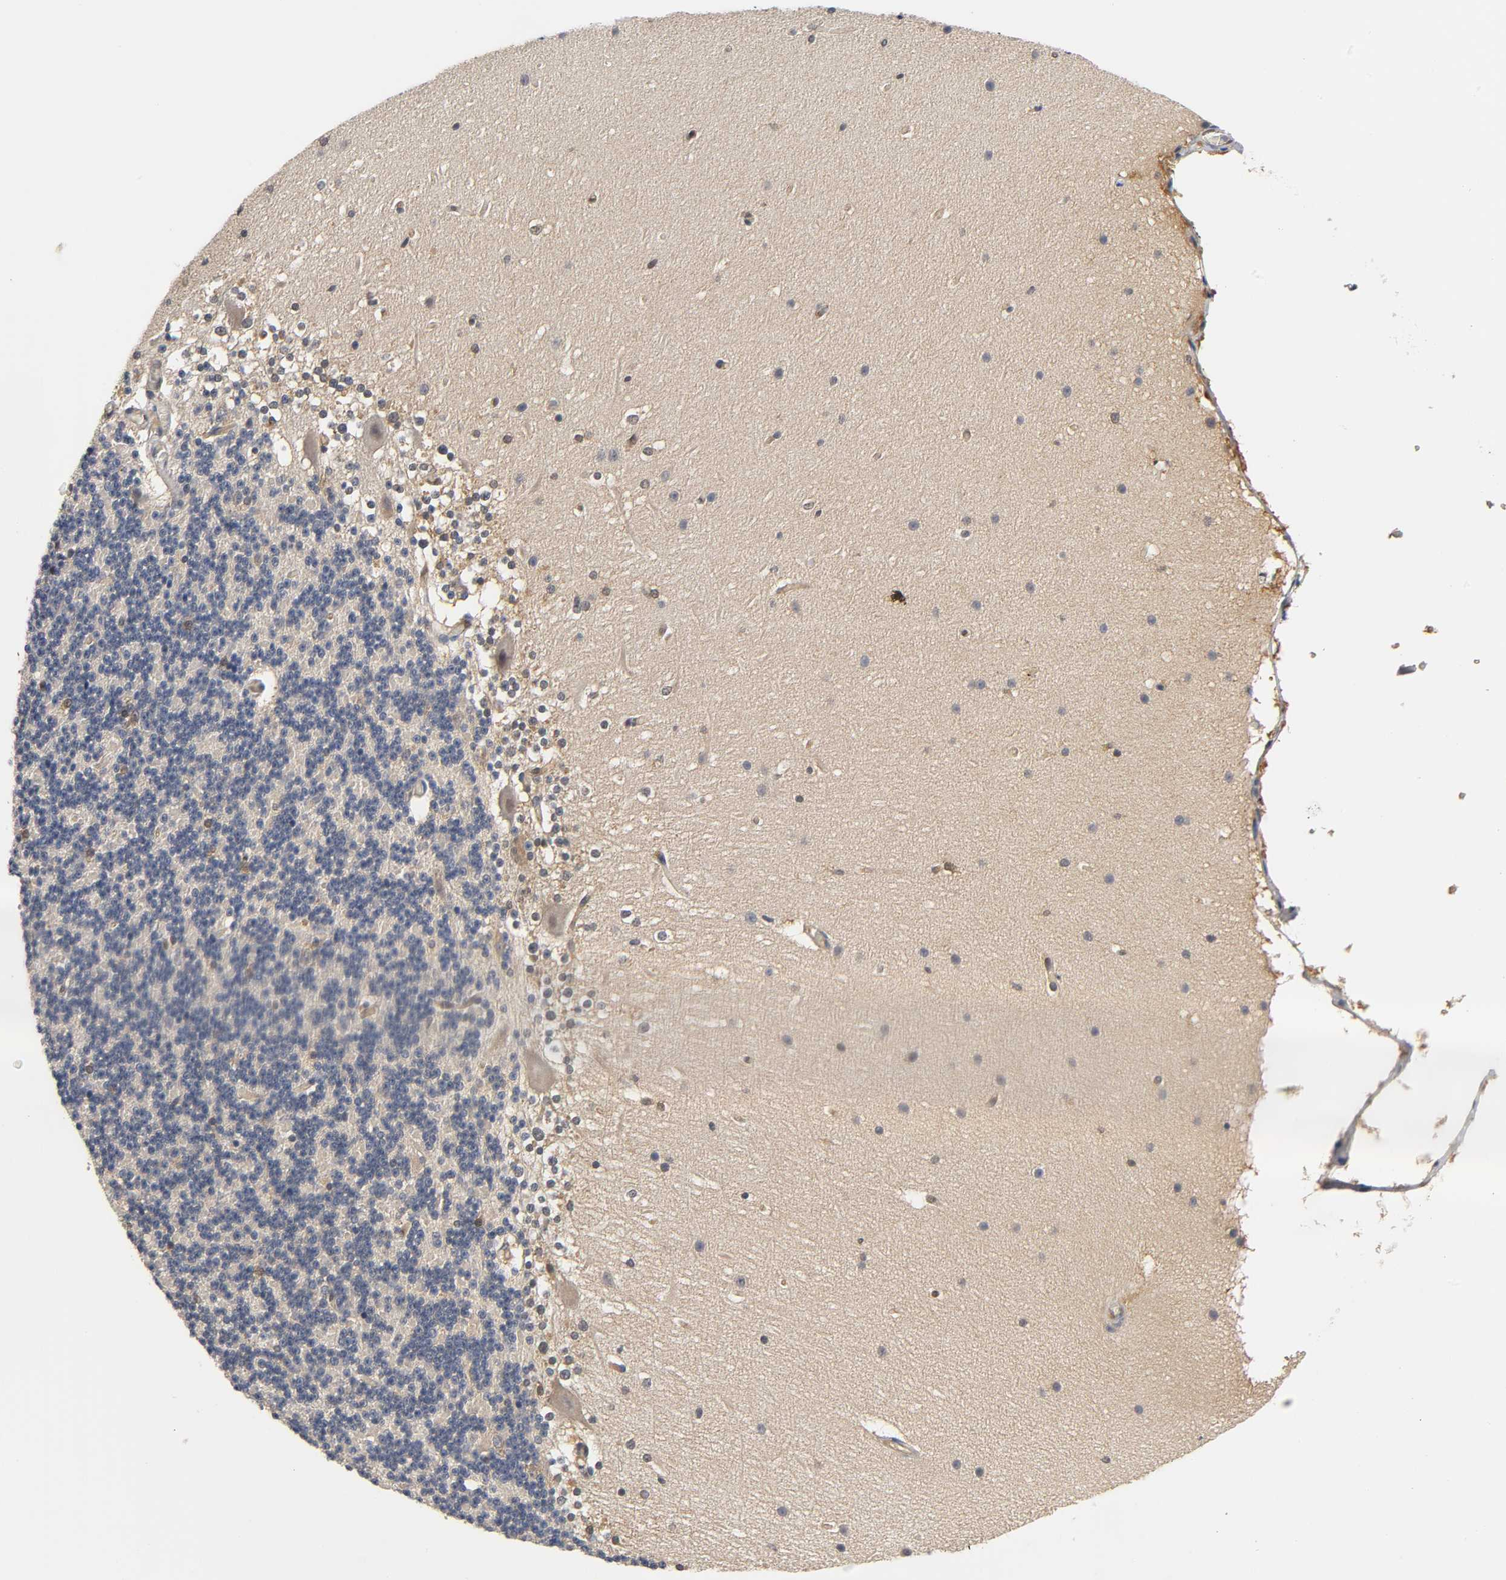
{"staining": {"intensity": "negative", "quantity": "none", "location": "none"}, "tissue": "cerebellum", "cell_type": "Cells in granular layer", "image_type": "normal", "snomed": [{"axis": "morphology", "description": "Normal tissue, NOS"}, {"axis": "topography", "description": "Cerebellum"}], "caption": "Cerebellum was stained to show a protein in brown. There is no significant staining in cells in granular layer.", "gene": "FYN", "patient": {"sex": "female", "age": 19}}